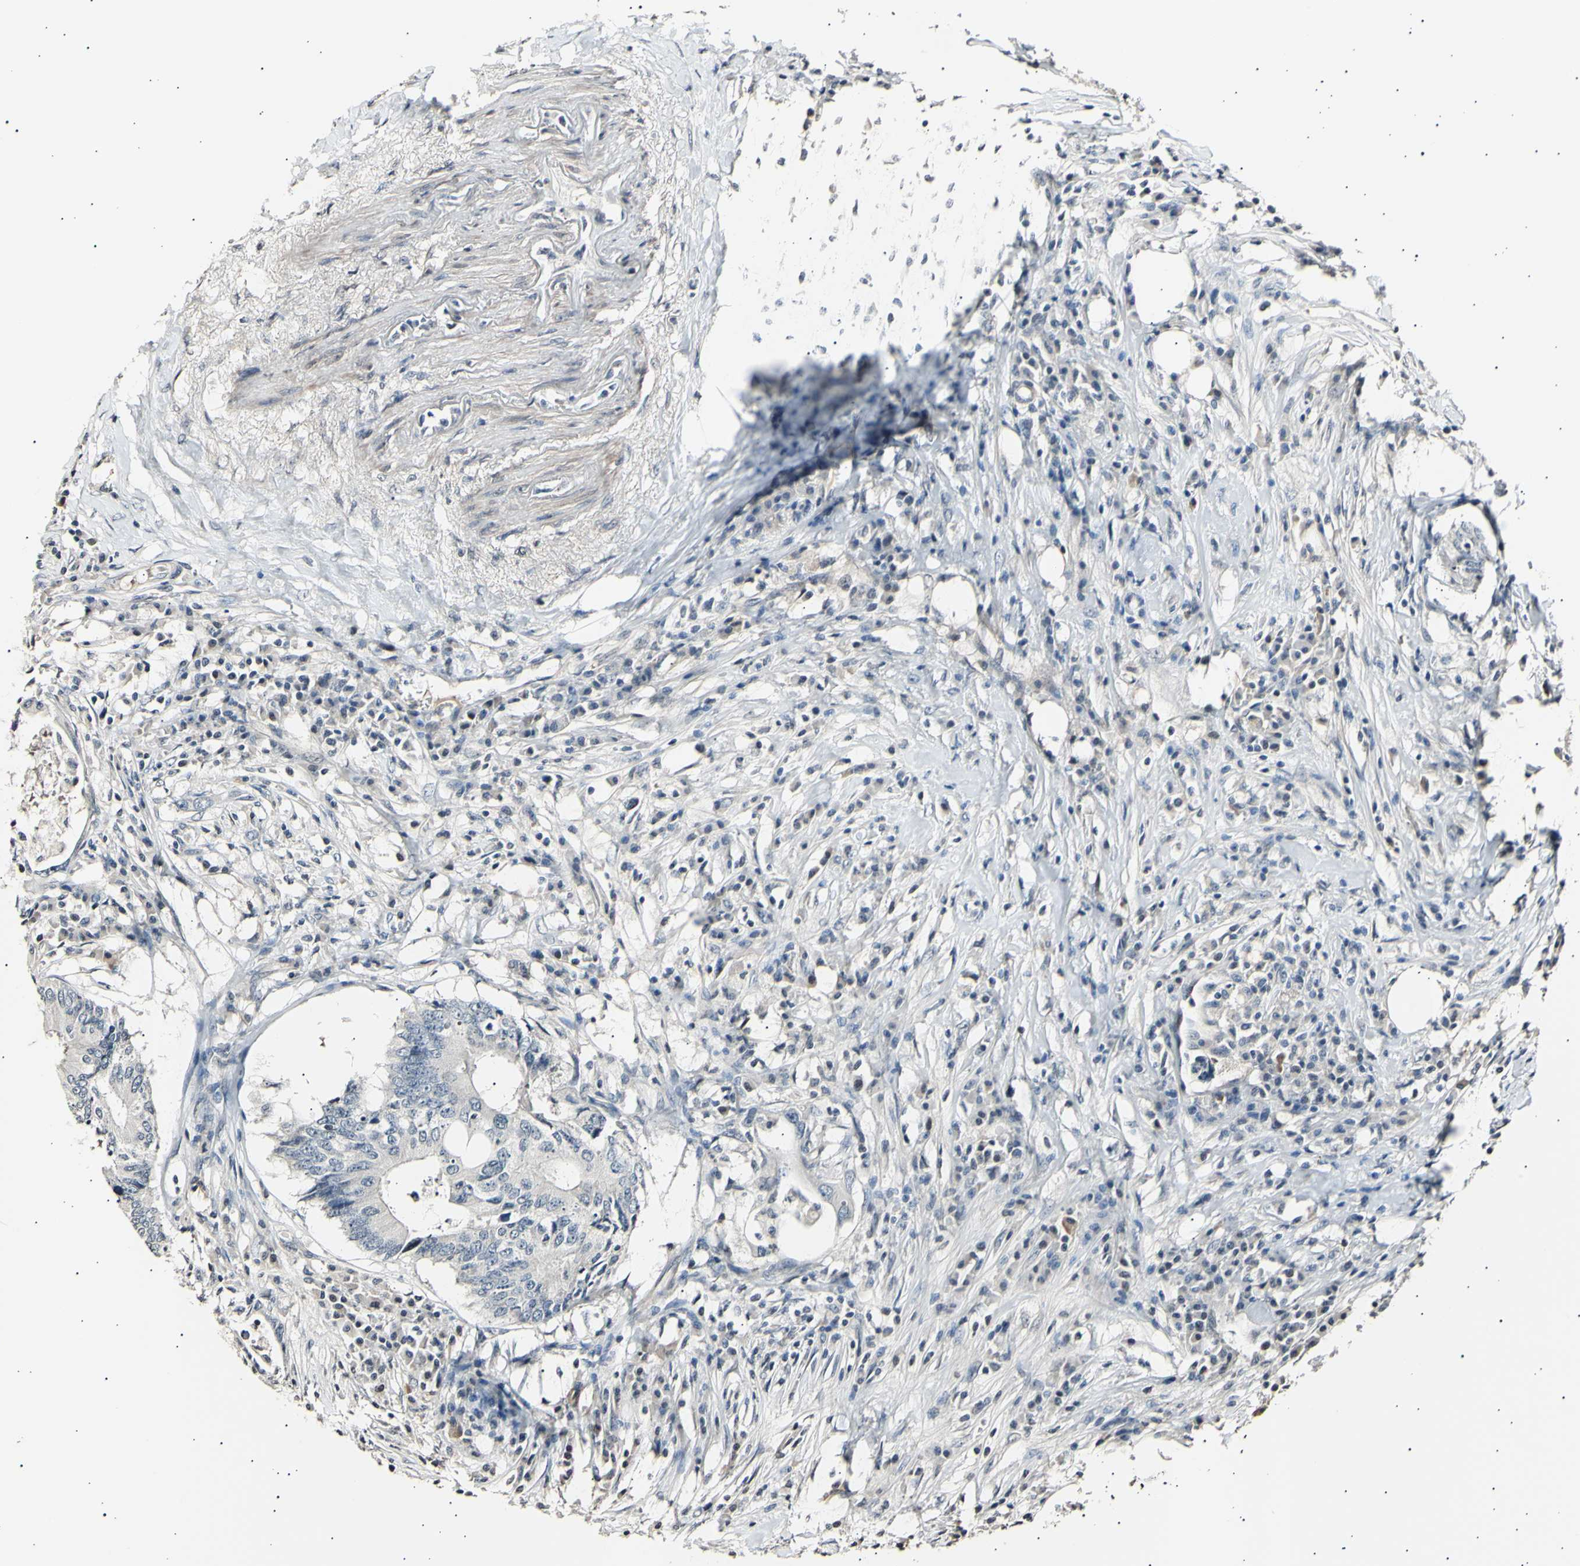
{"staining": {"intensity": "negative", "quantity": "none", "location": "none"}, "tissue": "colorectal cancer", "cell_type": "Tumor cells", "image_type": "cancer", "snomed": [{"axis": "morphology", "description": "Adenocarcinoma, NOS"}, {"axis": "topography", "description": "Colon"}], "caption": "High magnification brightfield microscopy of adenocarcinoma (colorectal) stained with DAB (brown) and counterstained with hematoxylin (blue): tumor cells show no significant positivity. The staining is performed using DAB (3,3'-diaminobenzidine) brown chromogen with nuclei counter-stained in using hematoxylin.", "gene": "AK1", "patient": {"sex": "male", "age": 71}}